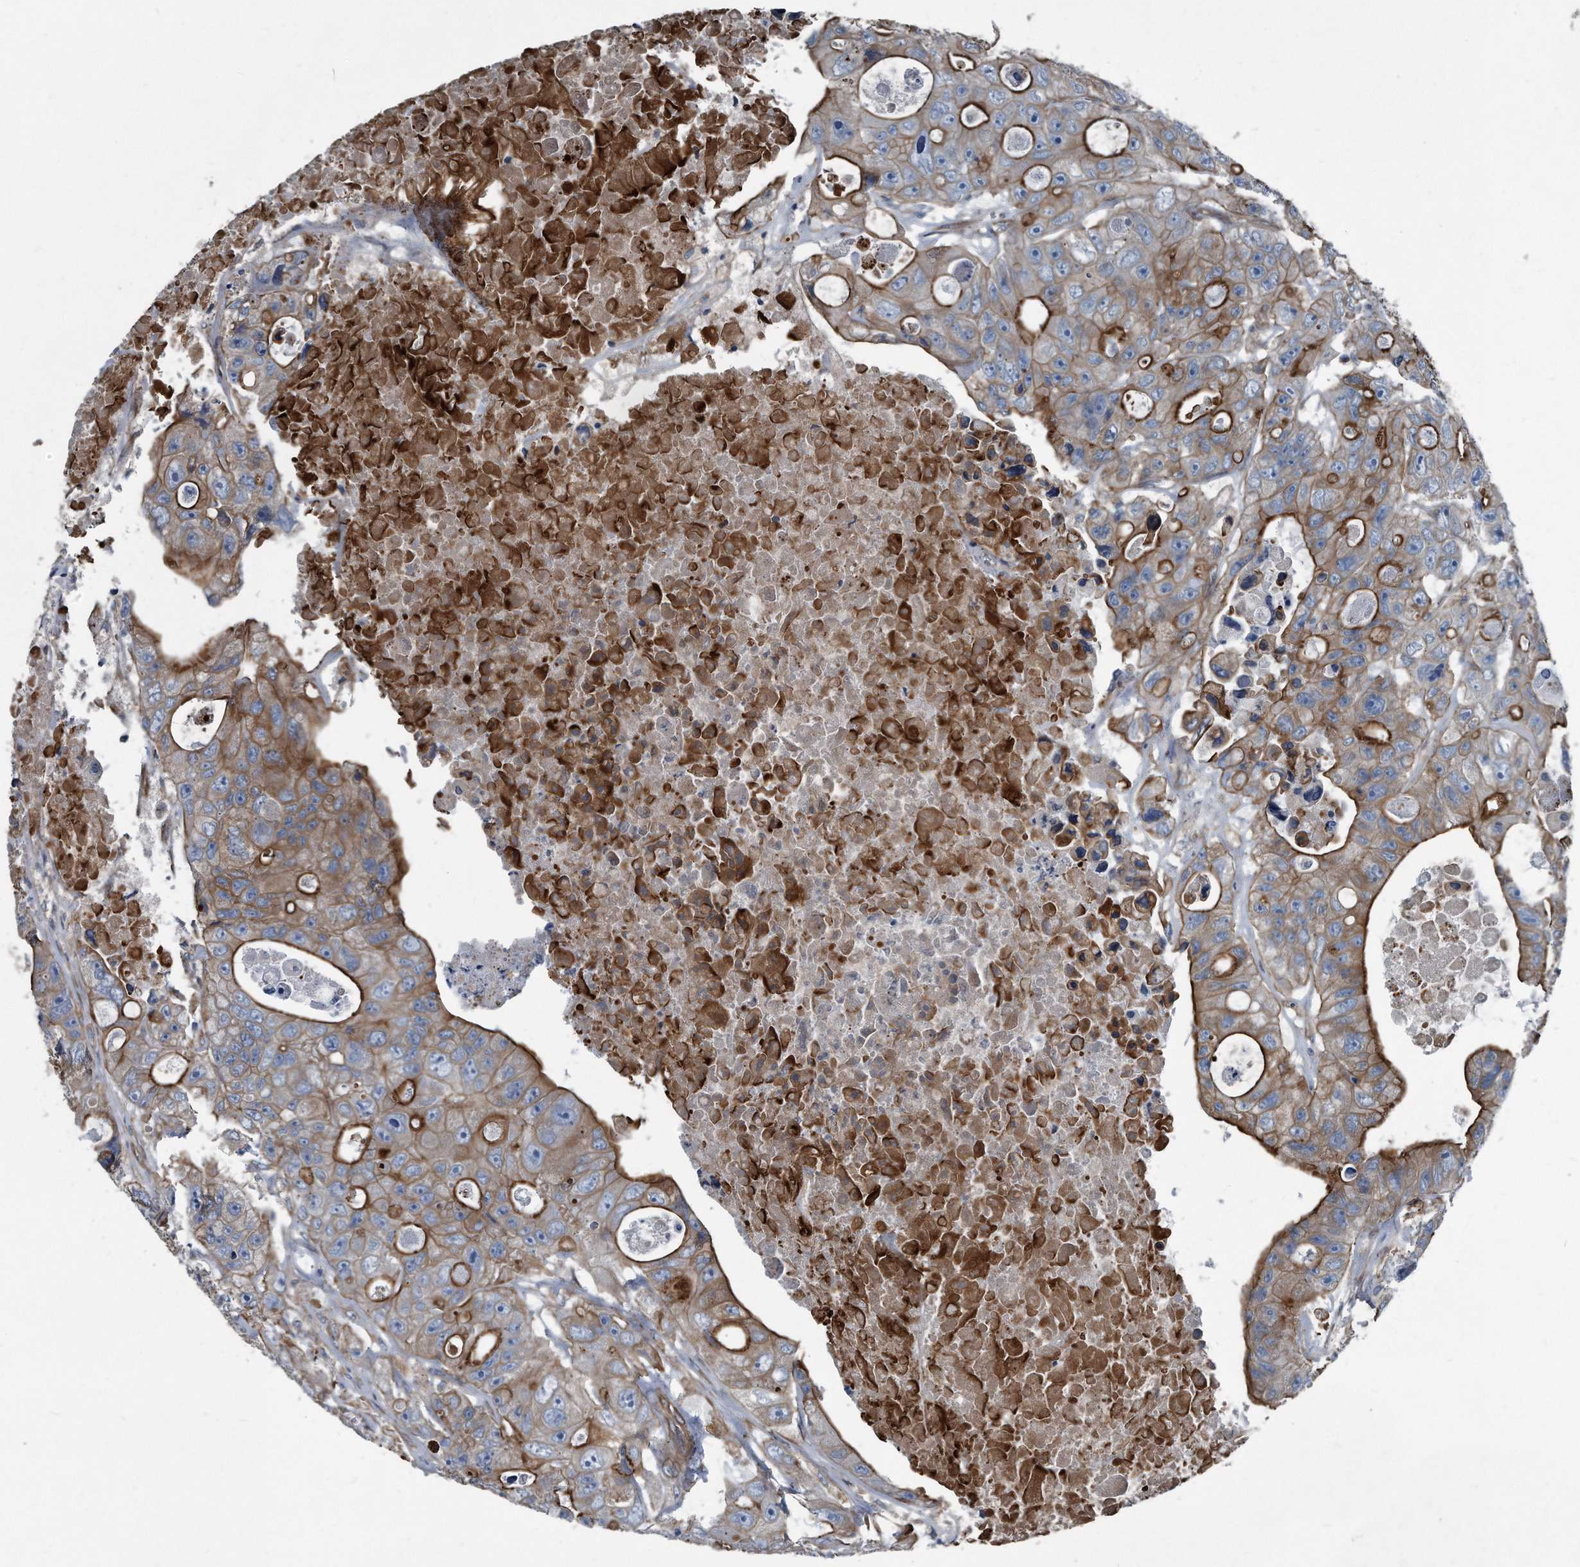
{"staining": {"intensity": "moderate", "quantity": "25%-75%", "location": "cytoplasmic/membranous"}, "tissue": "colorectal cancer", "cell_type": "Tumor cells", "image_type": "cancer", "snomed": [{"axis": "morphology", "description": "Adenocarcinoma, NOS"}, {"axis": "topography", "description": "Colon"}], "caption": "The histopathology image displays immunohistochemical staining of colorectal adenocarcinoma. There is moderate cytoplasmic/membranous positivity is identified in about 25%-75% of tumor cells. Using DAB (3,3'-diaminobenzidine) (brown) and hematoxylin (blue) stains, captured at high magnification using brightfield microscopy.", "gene": "PLEC", "patient": {"sex": "female", "age": 46}}